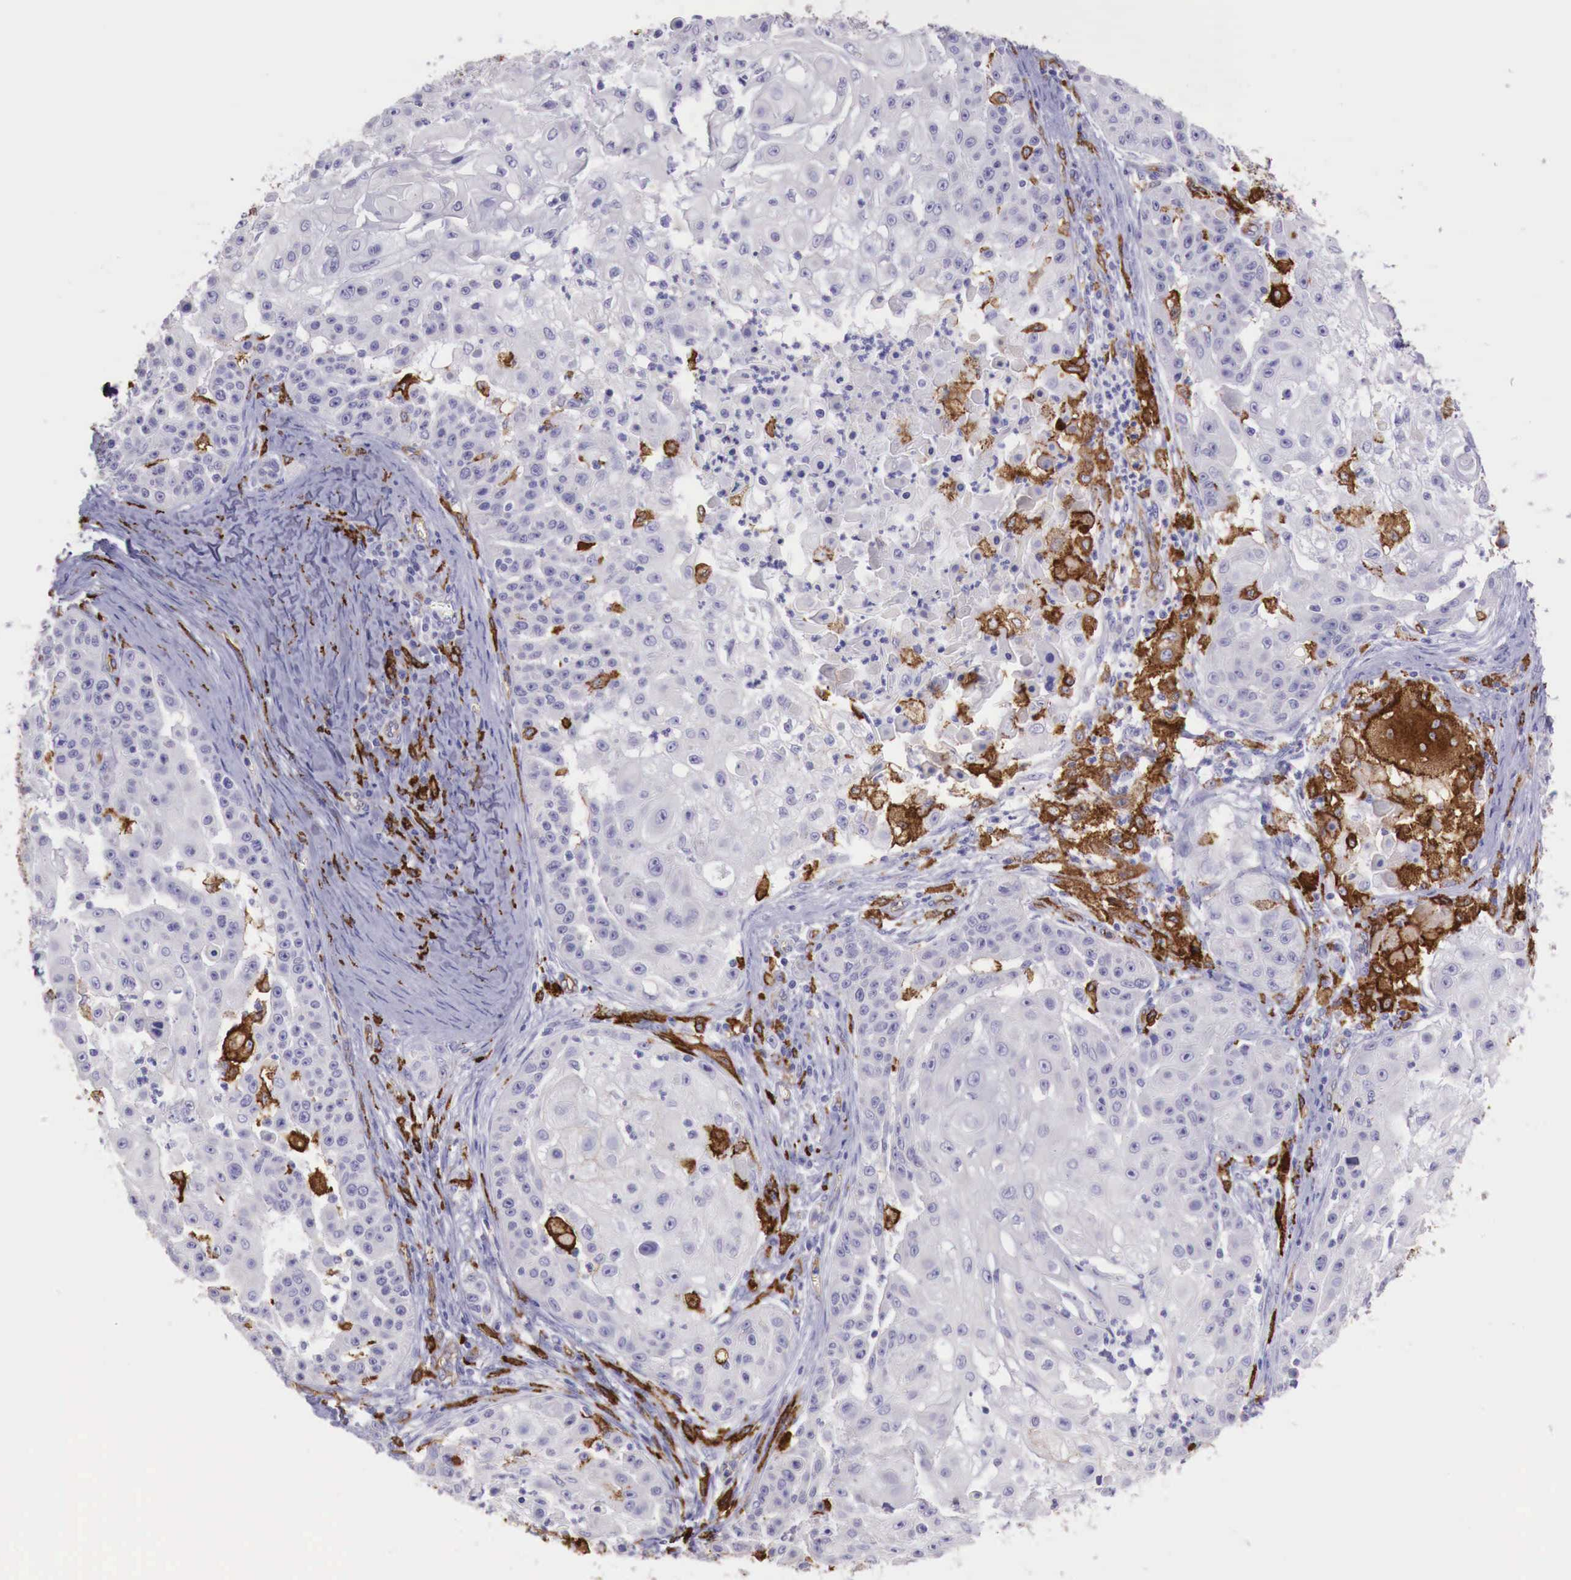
{"staining": {"intensity": "negative", "quantity": "none", "location": "none"}, "tissue": "skin cancer", "cell_type": "Tumor cells", "image_type": "cancer", "snomed": [{"axis": "morphology", "description": "Squamous cell carcinoma, NOS"}, {"axis": "topography", "description": "Skin"}], "caption": "High magnification brightfield microscopy of skin cancer stained with DAB (3,3'-diaminobenzidine) (brown) and counterstained with hematoxylin (blue): tumor cells show no significant expression.", "gene": "MSR1", "patient": {"sex": "female", "age": 57}}